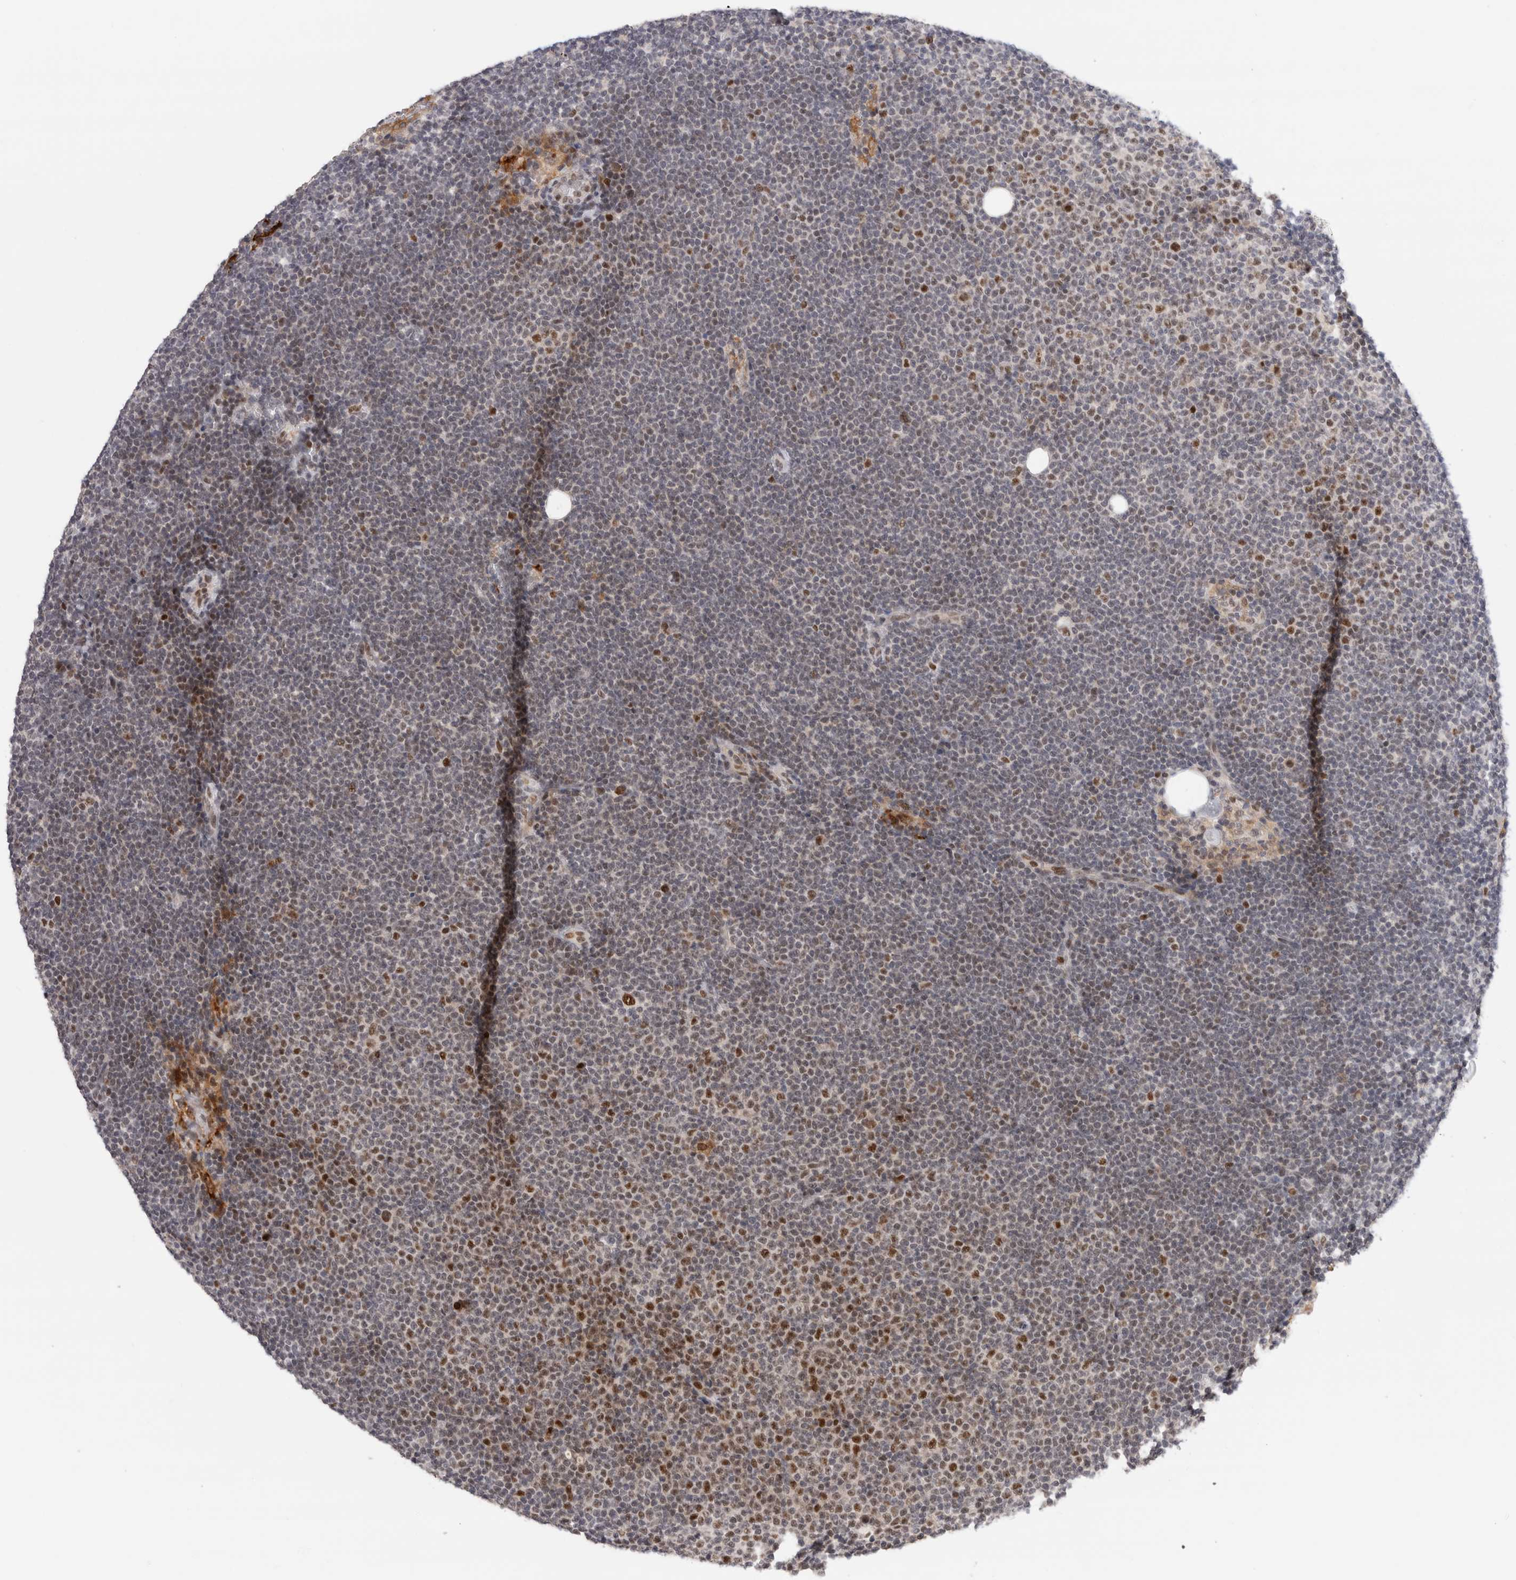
{"staining": {"intensity": "moderate", "quantity": "<25%", "location": "nuclear"}, "tissue": "lymphoma", "cell_type": "Tumor cells", "image_type": "cancer", "snomed": [{"axis": "morphology", "description": "Malignant lymphoma, non-Hodgkin's type, Low grade"}, {"axis": "topography", "description": "Lymph node"}], "caption": "Human lymphoma stained with a brown dye demonstrates moderate nuclear positive staining in approximately <25% of tumor cells.", "gene": "ZNF521", "patient": {"sex": "female", "age": 53}}